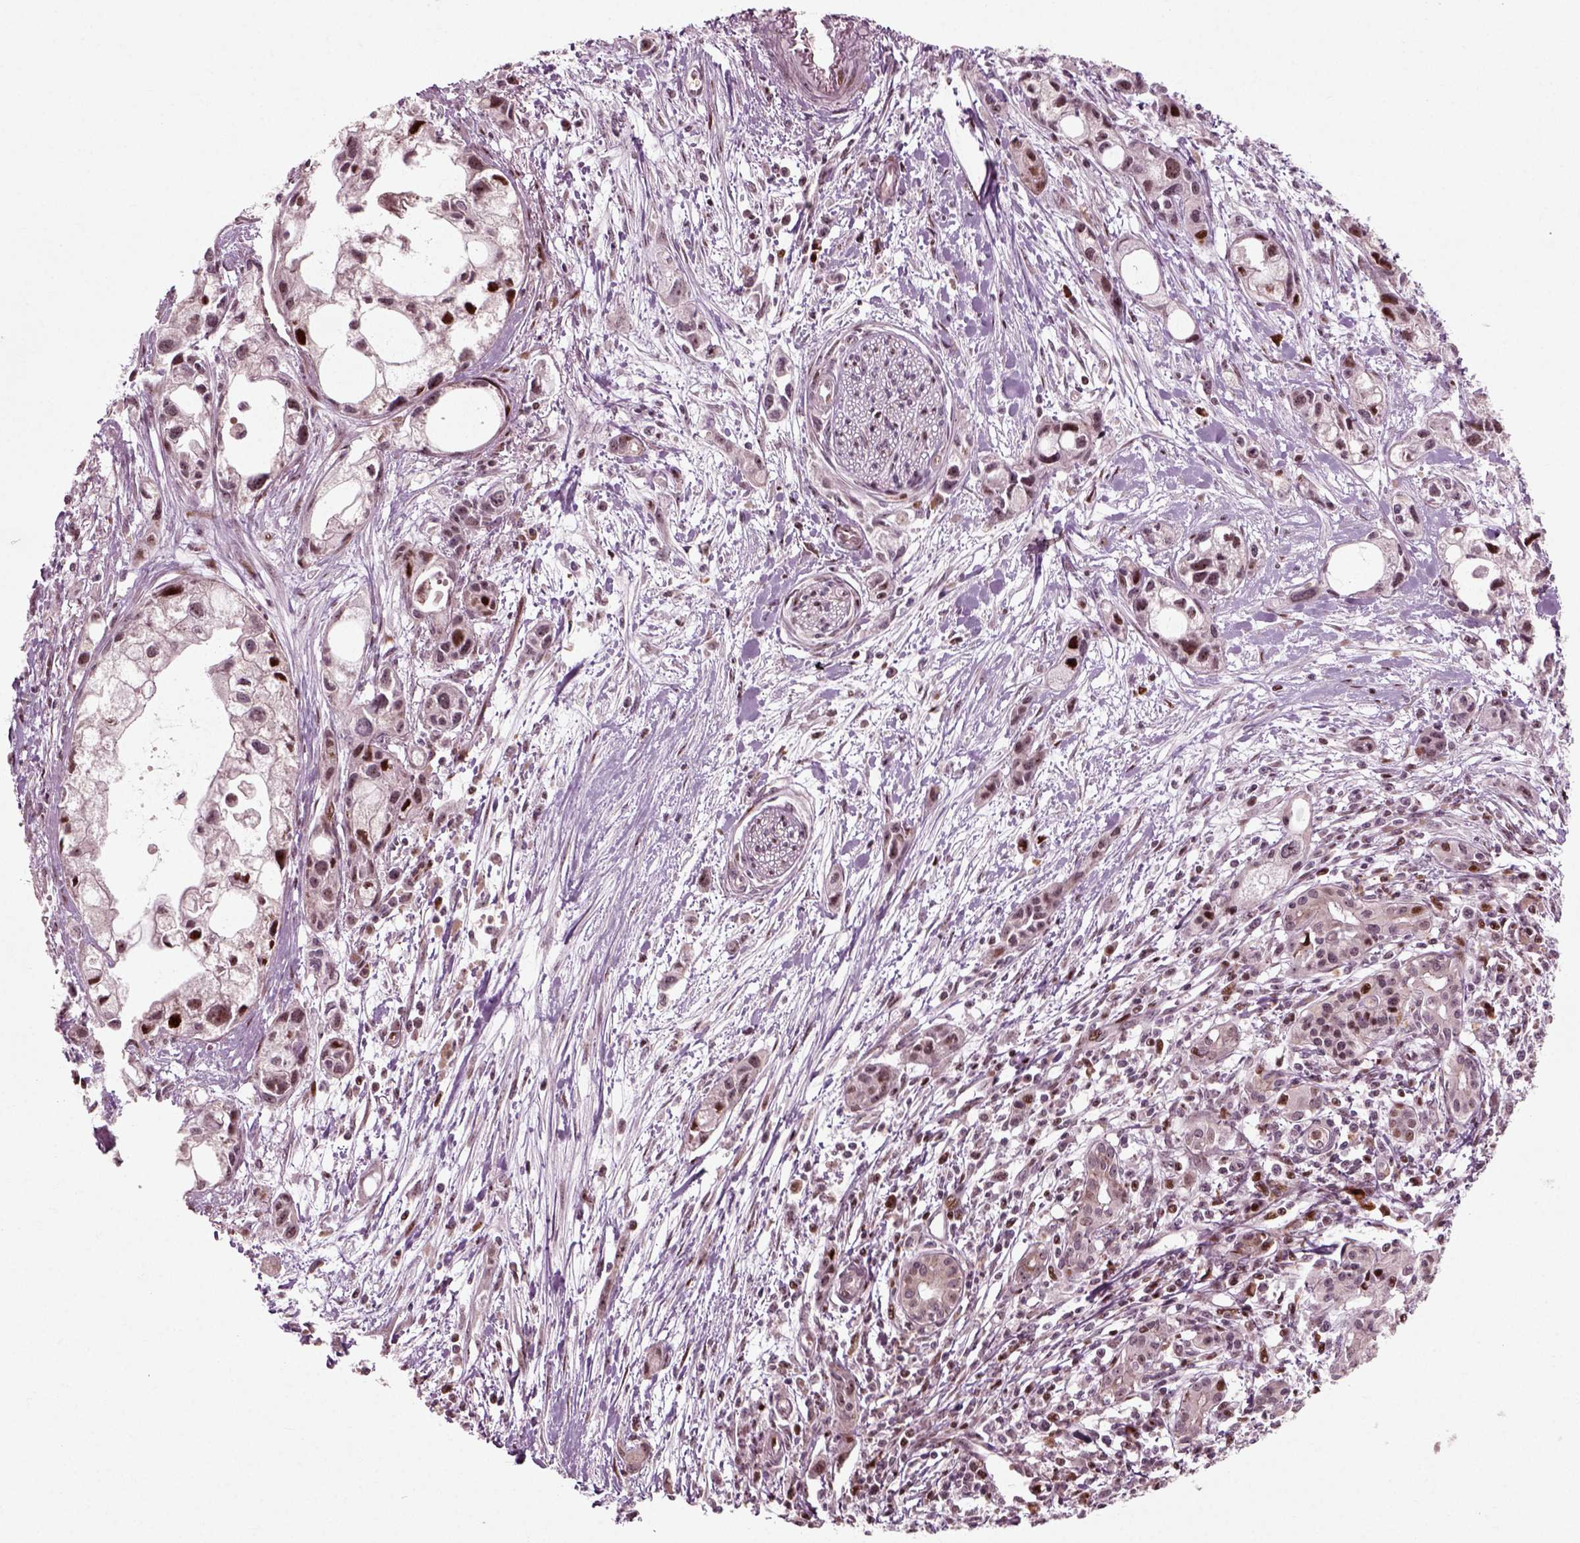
{"staining": {"intensity": "strong", "quantity": "<25%", "location": "nuclear"}, "tissue": "pancreatic cancer", "cell_type": "Tumor cells", "image_type": "cancer", "snomed": [{"axis": "morphology", "description": "Adenocarcinoma, NOS"}, {"axis": "topography", "description": "Pancreas"}], "caption": "A brown stain shows strong nuclear positivity of a protein in human pancreatic adenocarcinoma tumor cells. Nuclei are stained in blue.", "gene": "CDC14A", "patient": {"sex": "female", "age": 61}}